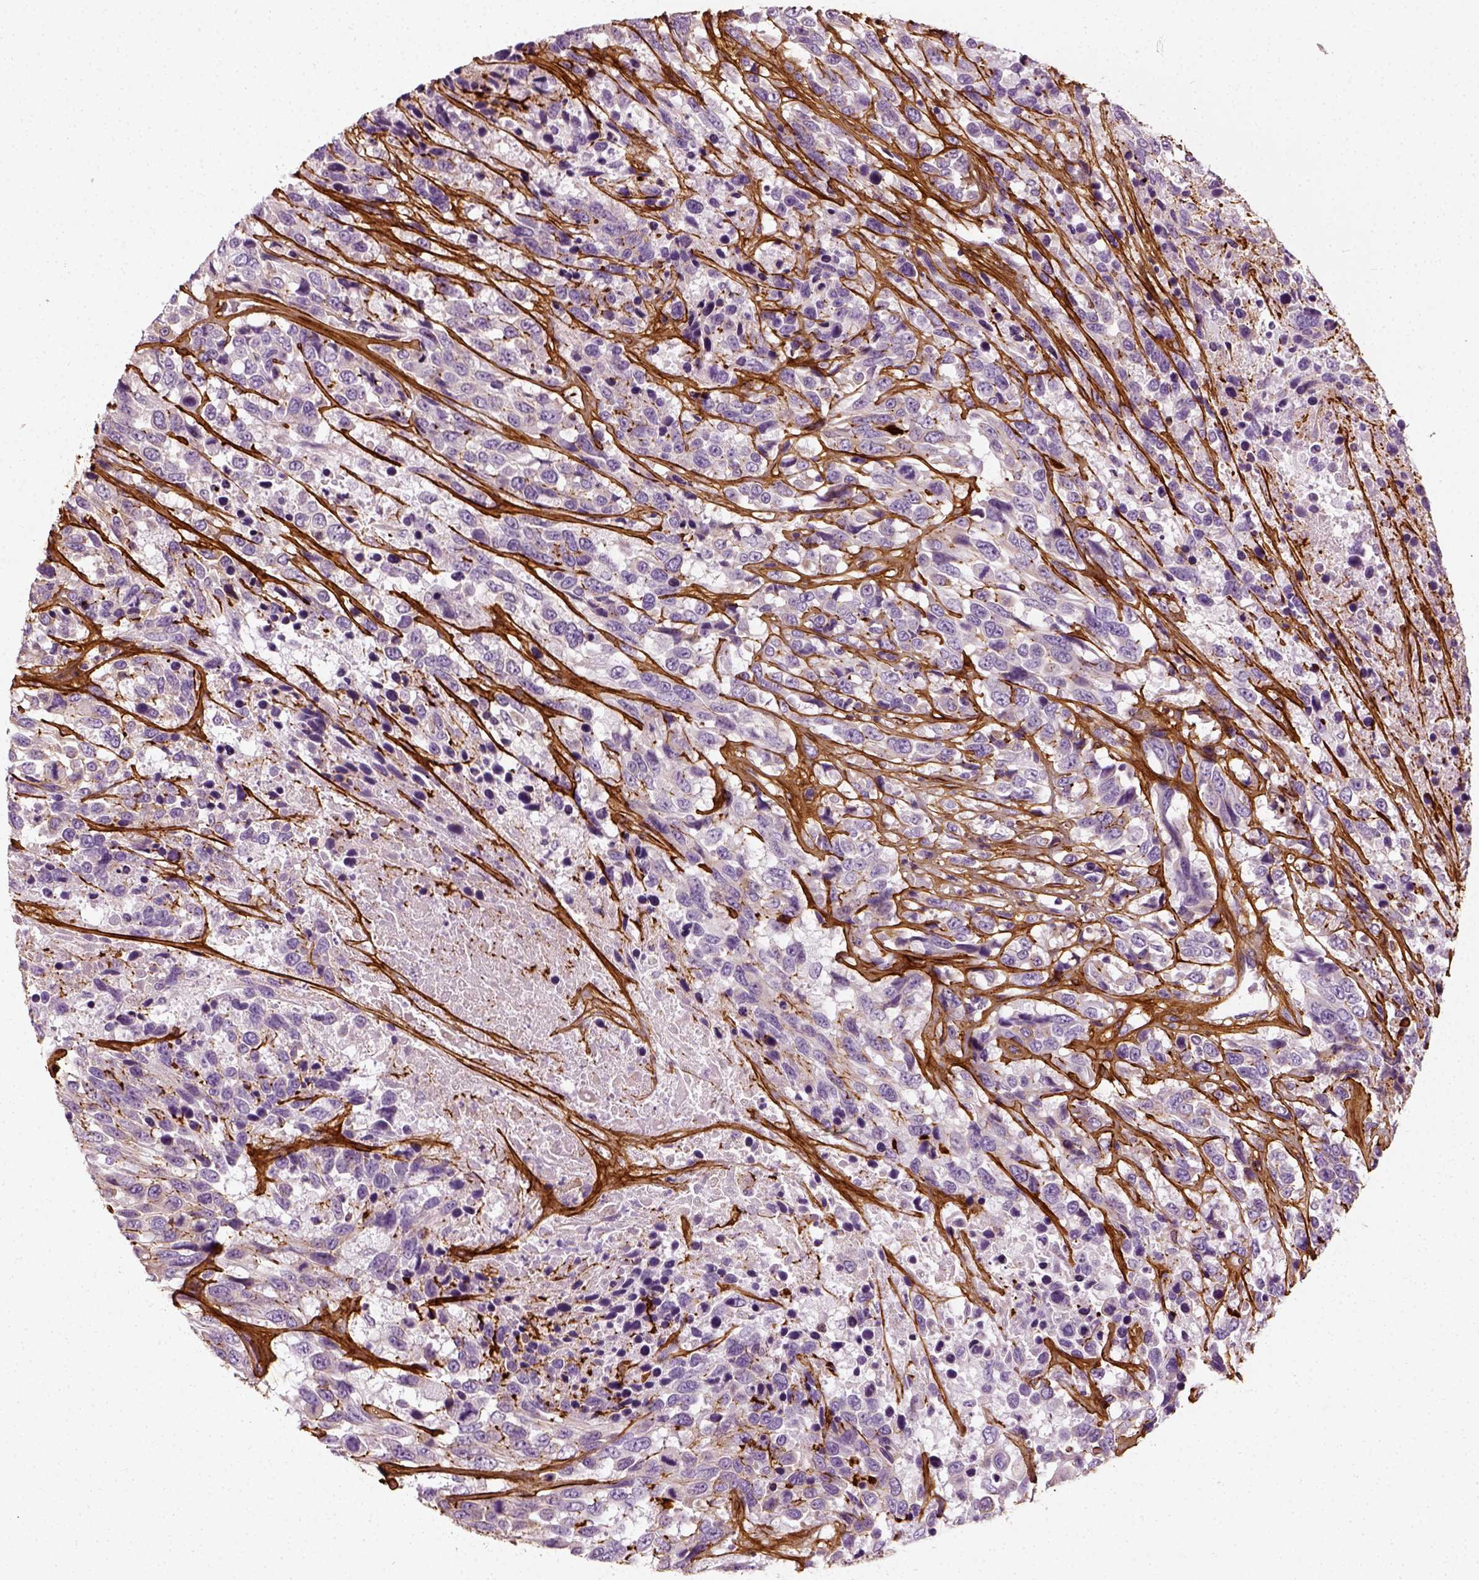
{"staining": {"intensity": "negative", "quantity": "none", "location": "none"}, "tissue": "urothelial cancer", "cell_type": "Tumor cells", "image_type": "cancer", "snomed": [{"axis": "morphology", "description": "Urothelial carcinoma, High grade"}, {"axis": "topography", "description": "Urinary bladder"}], "caption": "An IHC image of urothelial cancer is shown. There is no staining in tumor cells of urothelial cancer.", "gene": "COL6A2", "patient": {"sex": "female", "age": 70}}